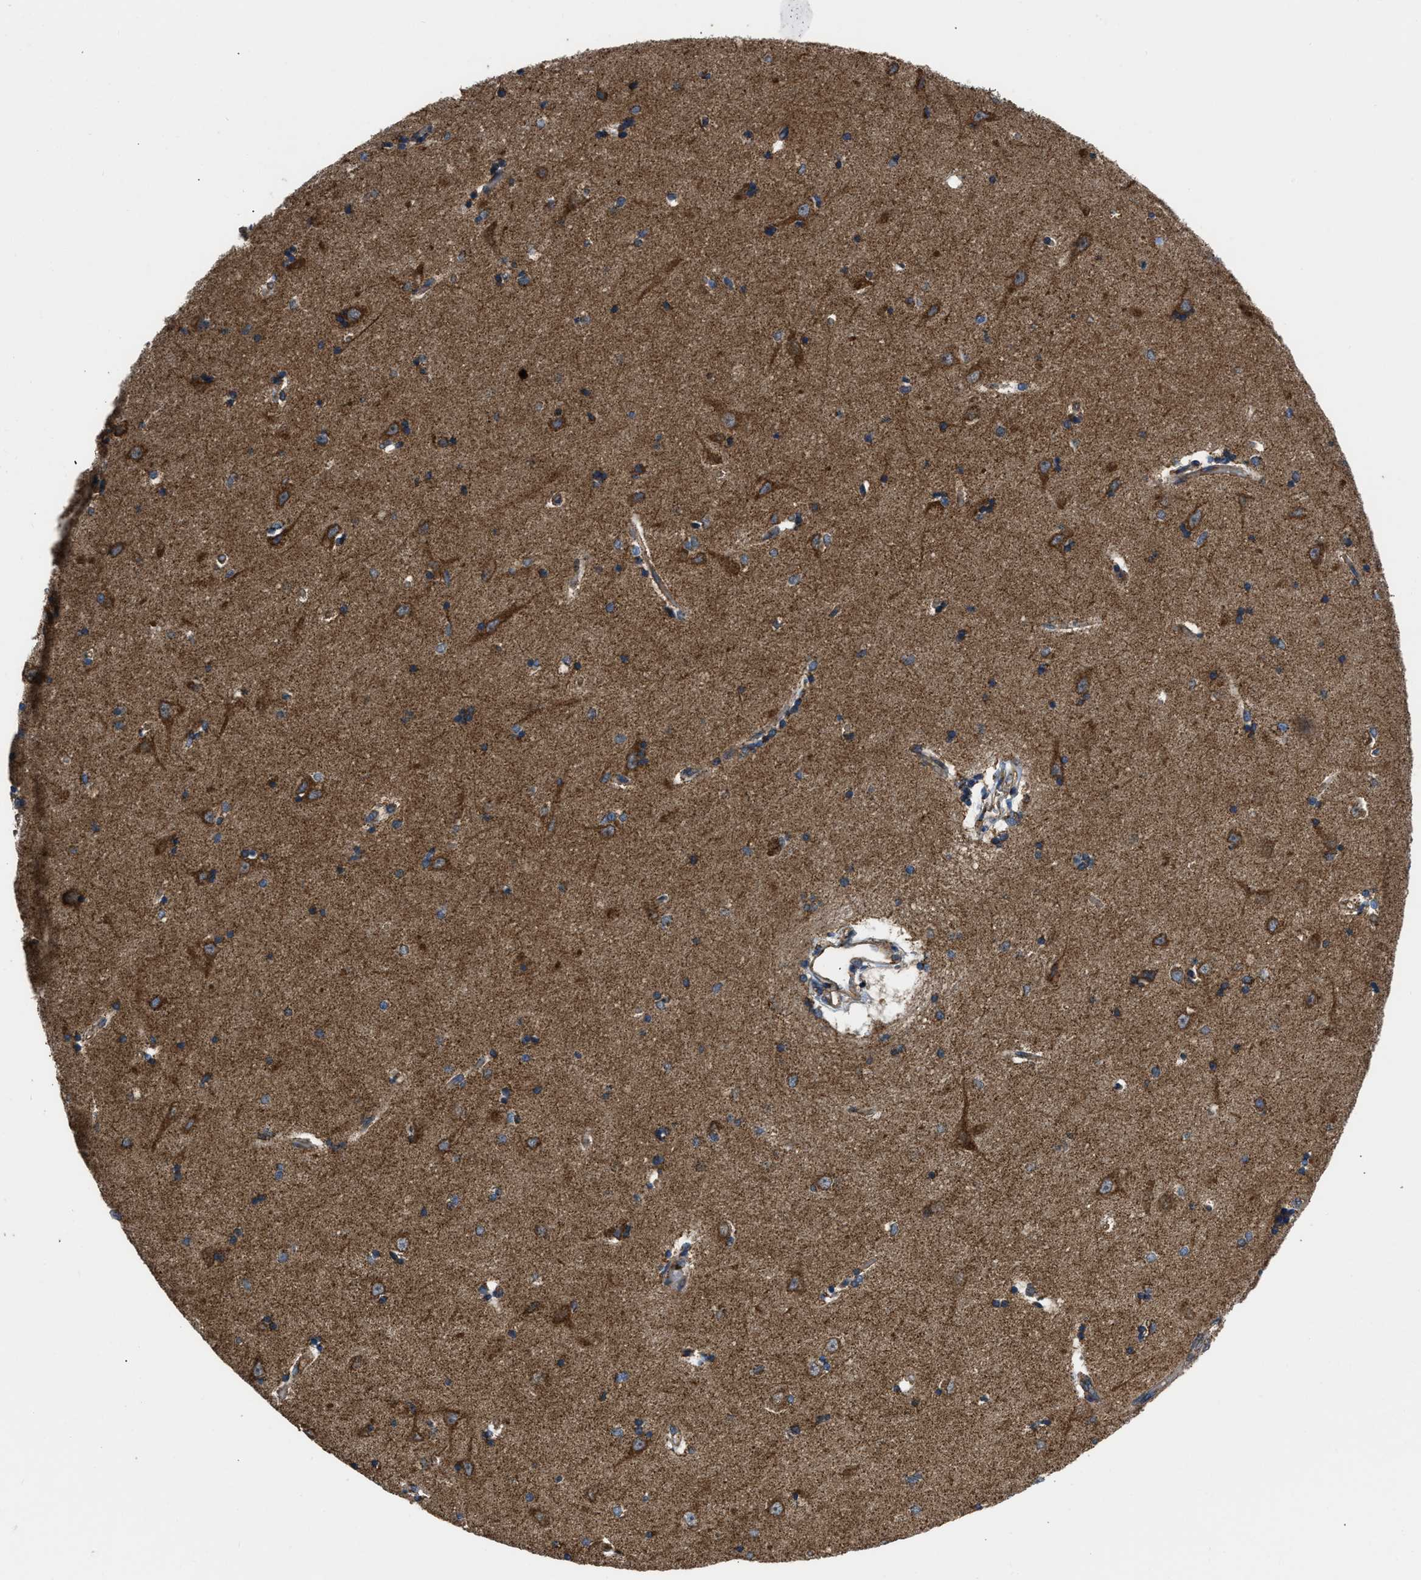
{"staining": {"intensity": "moderate", "quantity": ">75%", "location": "cytoplasmic/membranous"}, "tissue": "hippocampus", "cell_type": "Glial cells", "image_type": "normal", "snomed": [{"axis": "morphology", "description": "Normal tissue, NOS"}, {"axis": "topography", "description": "Hippocampus"}], "caption": "High-magnification brightfield microscopy of benign hippocampus stained with DAB (brown) and counterstained with hematoxylin (blue). glial cells exhibit moderate cytoplasmic/membranous expression is appreciated in approximately>75% of cells.", "gene": "OPTN", "patient": {"sex": "male", "age": 45}}